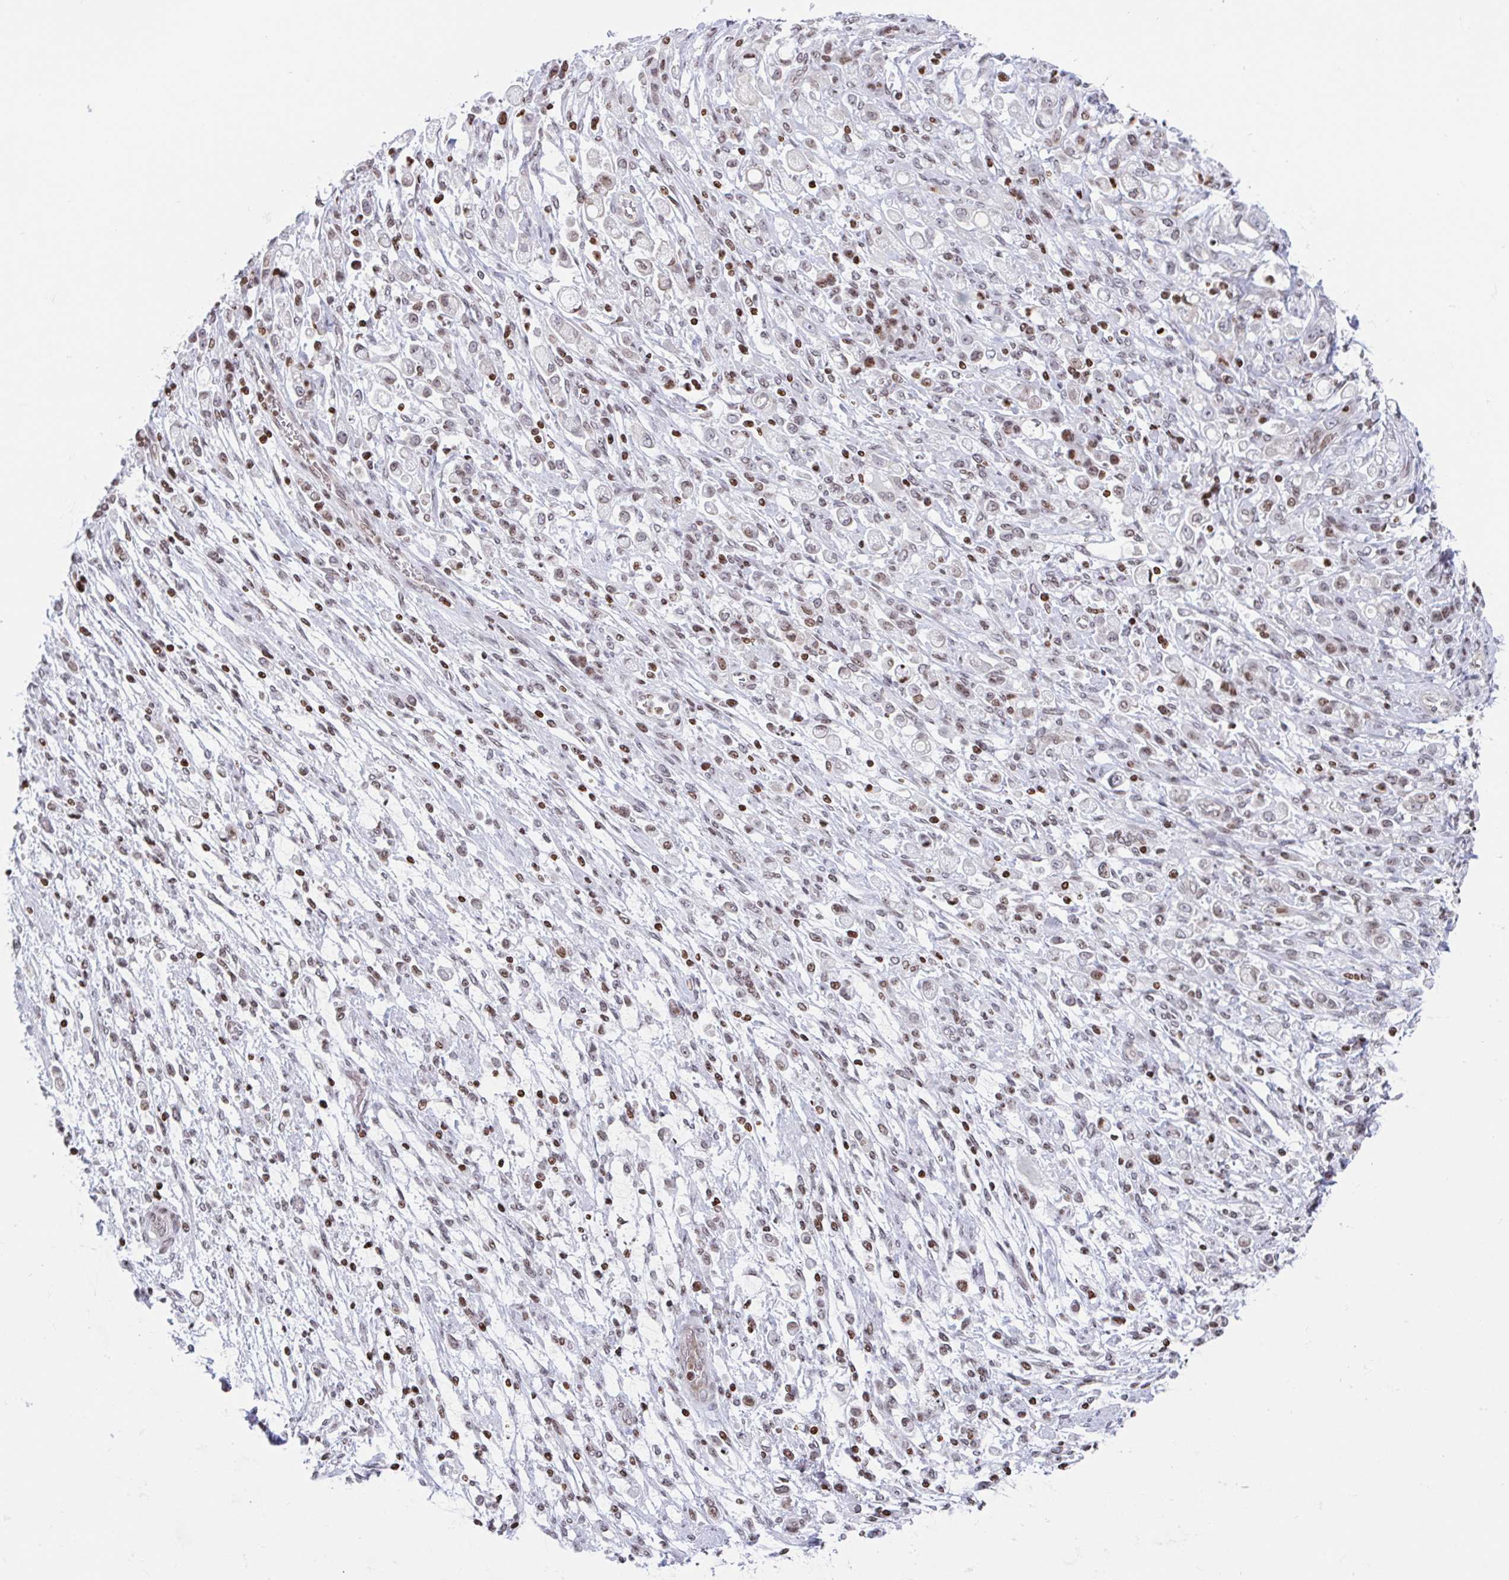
{"staining": {"intensity": "moderate", "quantity": ">75%", "location": "nuclear"}, "tissue": "stomach cancer", "cell_type": "Tumor cells", "image_type": "cancer", "snomed": [{"axis": "morphology", "description": "Adenocarcinoma, NOS"}, {"axis": "topography", "description": "Stomach"}], "caption": "Protein expression analysis of adenocarcinoma (stomach) shows moderate nuclear positivity in about >75% of tumor cells.", "gene": "NOL6", "patient": {"sex": "female", "age": 60}}